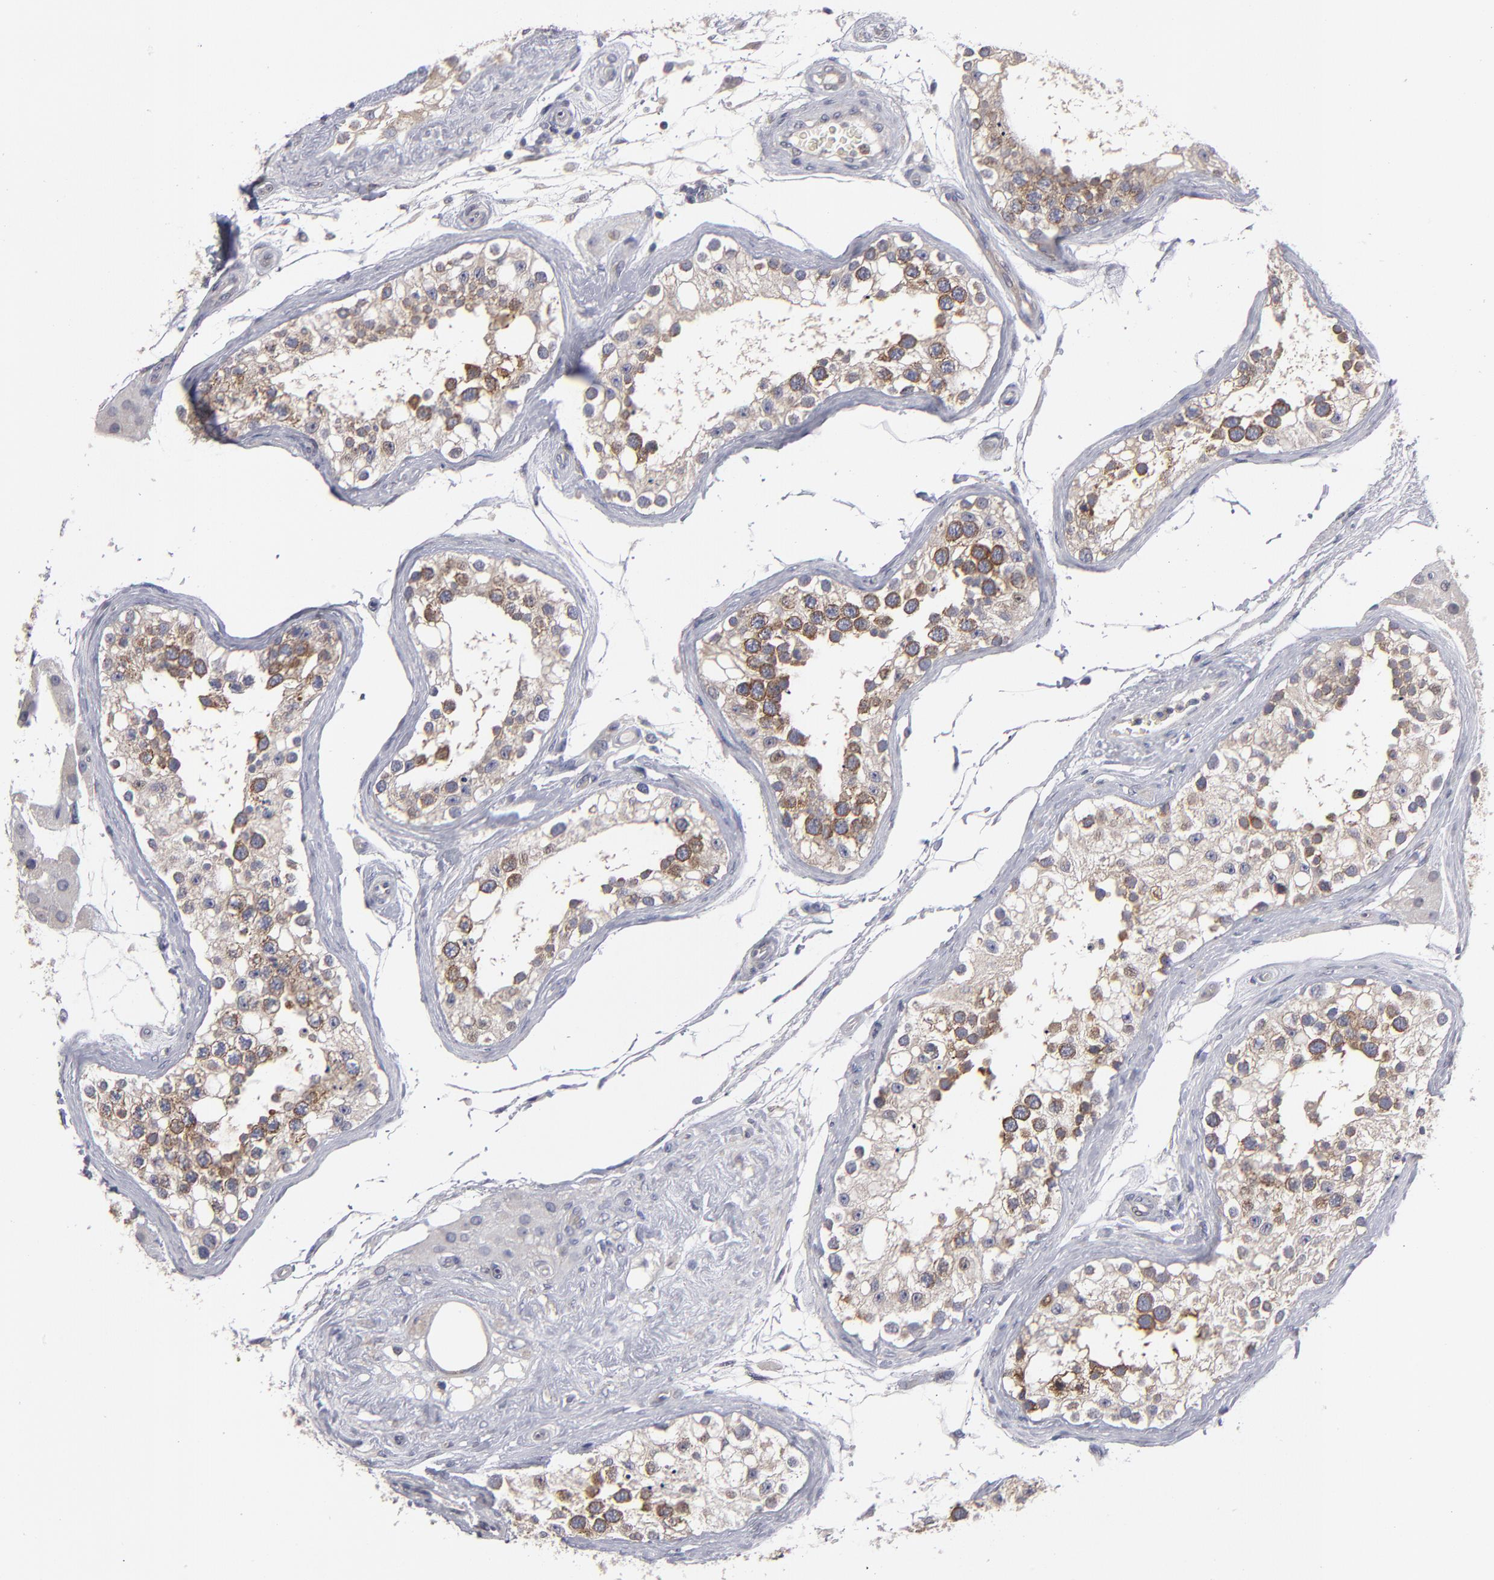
{"staining": {"intensity": "strong", "quantity": "25%-75%", "location": "cytoplasmic/membranous,nuclear"}, "tissue": "testis", "cell_type": "Cells in seminiferous ducts", "image_type": "normal", "snomed": [{"axis": "morphology", "description": "Normal tissue, NOS"}, {"axis": "topography", "description": "Testis"}], "caption": "DAB immunohistochemical staining of normal human testis demonstrates strong cytoplasmic/membranous,nuclear protein positivity in about 25%-75% of cells in seminiferous ducts.", "gene": "CEP97", "patient": {"sex": "male", "age": 68}}